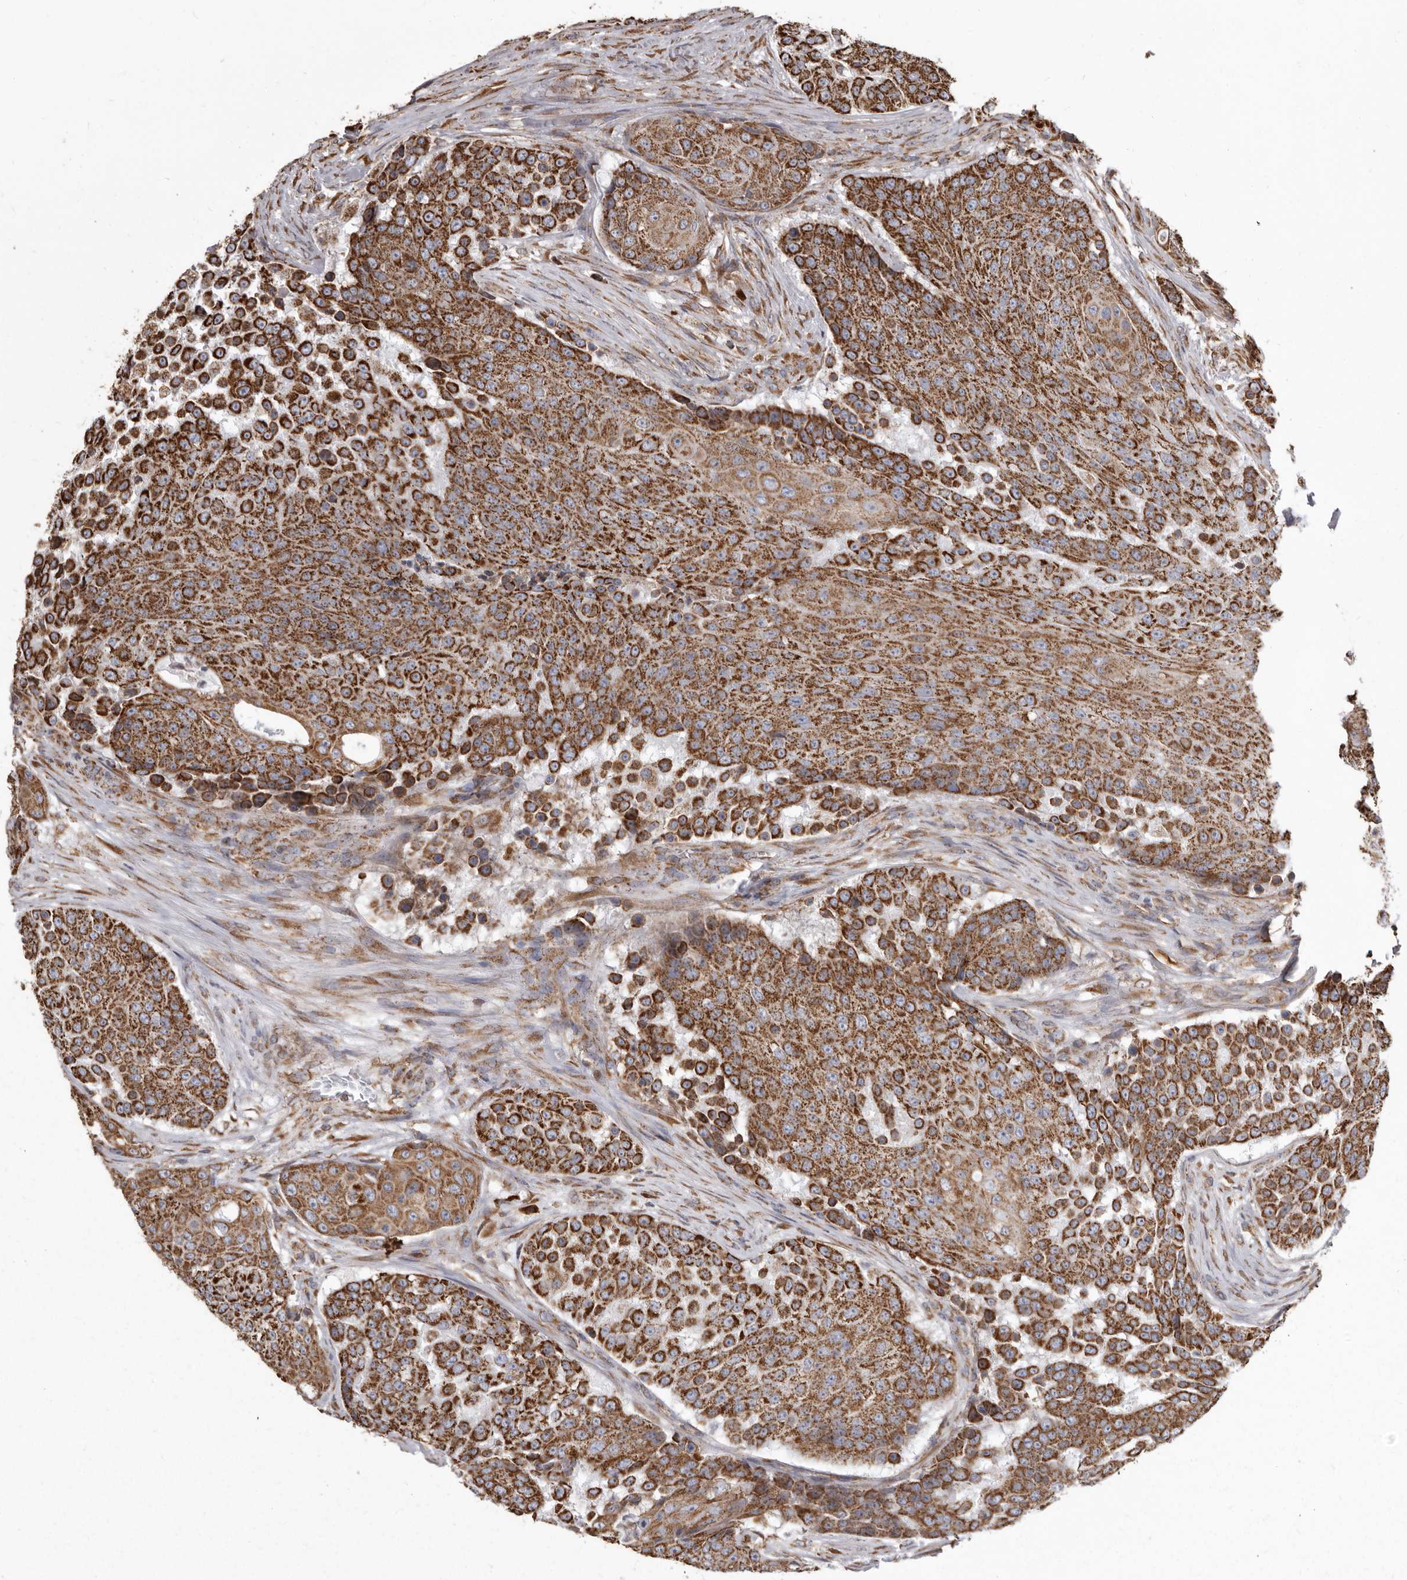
{"staining": {"intensity": "strong", "quantity": ">75%", "location": "cytoplasmic/membranous"}, "tissue": "urothelial cancer", "cell_type": "Tumor cells", "image_type": "cancer", "snomed": [{"axis": "morphology", "description": "Urothelial carcinoma, High grade"}, {"axis": "topography", "description": "Urinary bladder"}], "caption": "This image shows immunohistochemistry staining of human high-grade urothelial carcinoma, with high strong cytoplasmic/membranous positivity in approximately >75% of tumor cells.", "gene": "CDK5RAP3", "patient": {"sex": "female", "age": 63}}